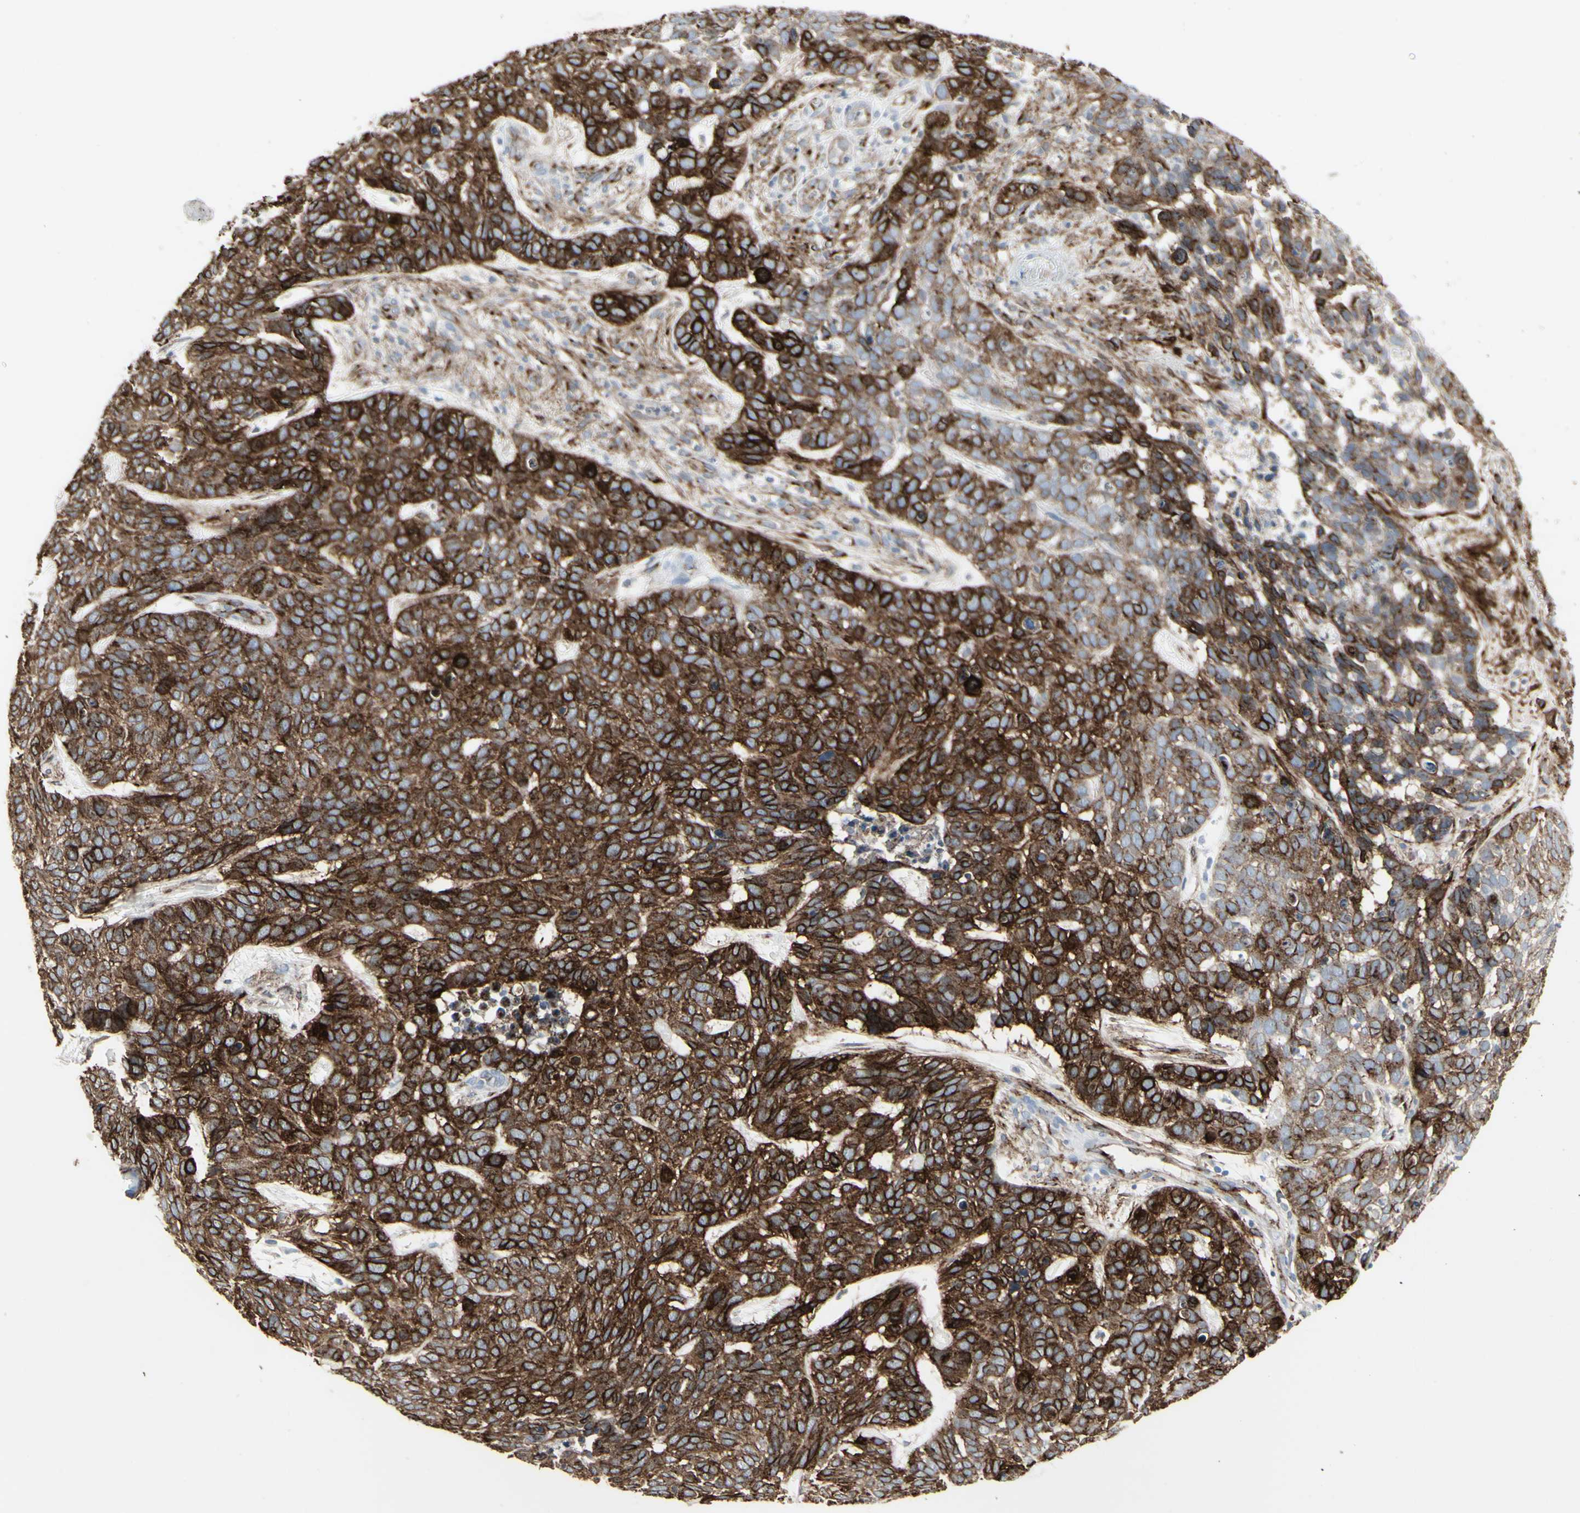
{"staining": {"intensity": "moderate", "quantity": ">75%", "location": "cytoplasmic/membranous"}, "tissue": "skin cancer", "cell_type": "Tumor cells", "image_type": "cancer", "snomed": [{"axis": "morphology", "description": "Basal cell carcinoma"}, {"axis": "topography", "description": "Skin"}], "caption": "Human skin cancer (basal cell carcinoma) stained with a brown dye demonstrates moderate cytoplasmic/membranous positive expression in about >75% of tumor cells.", "gene": "GJA1", "patient": {"sex": "male", "age": 87}}